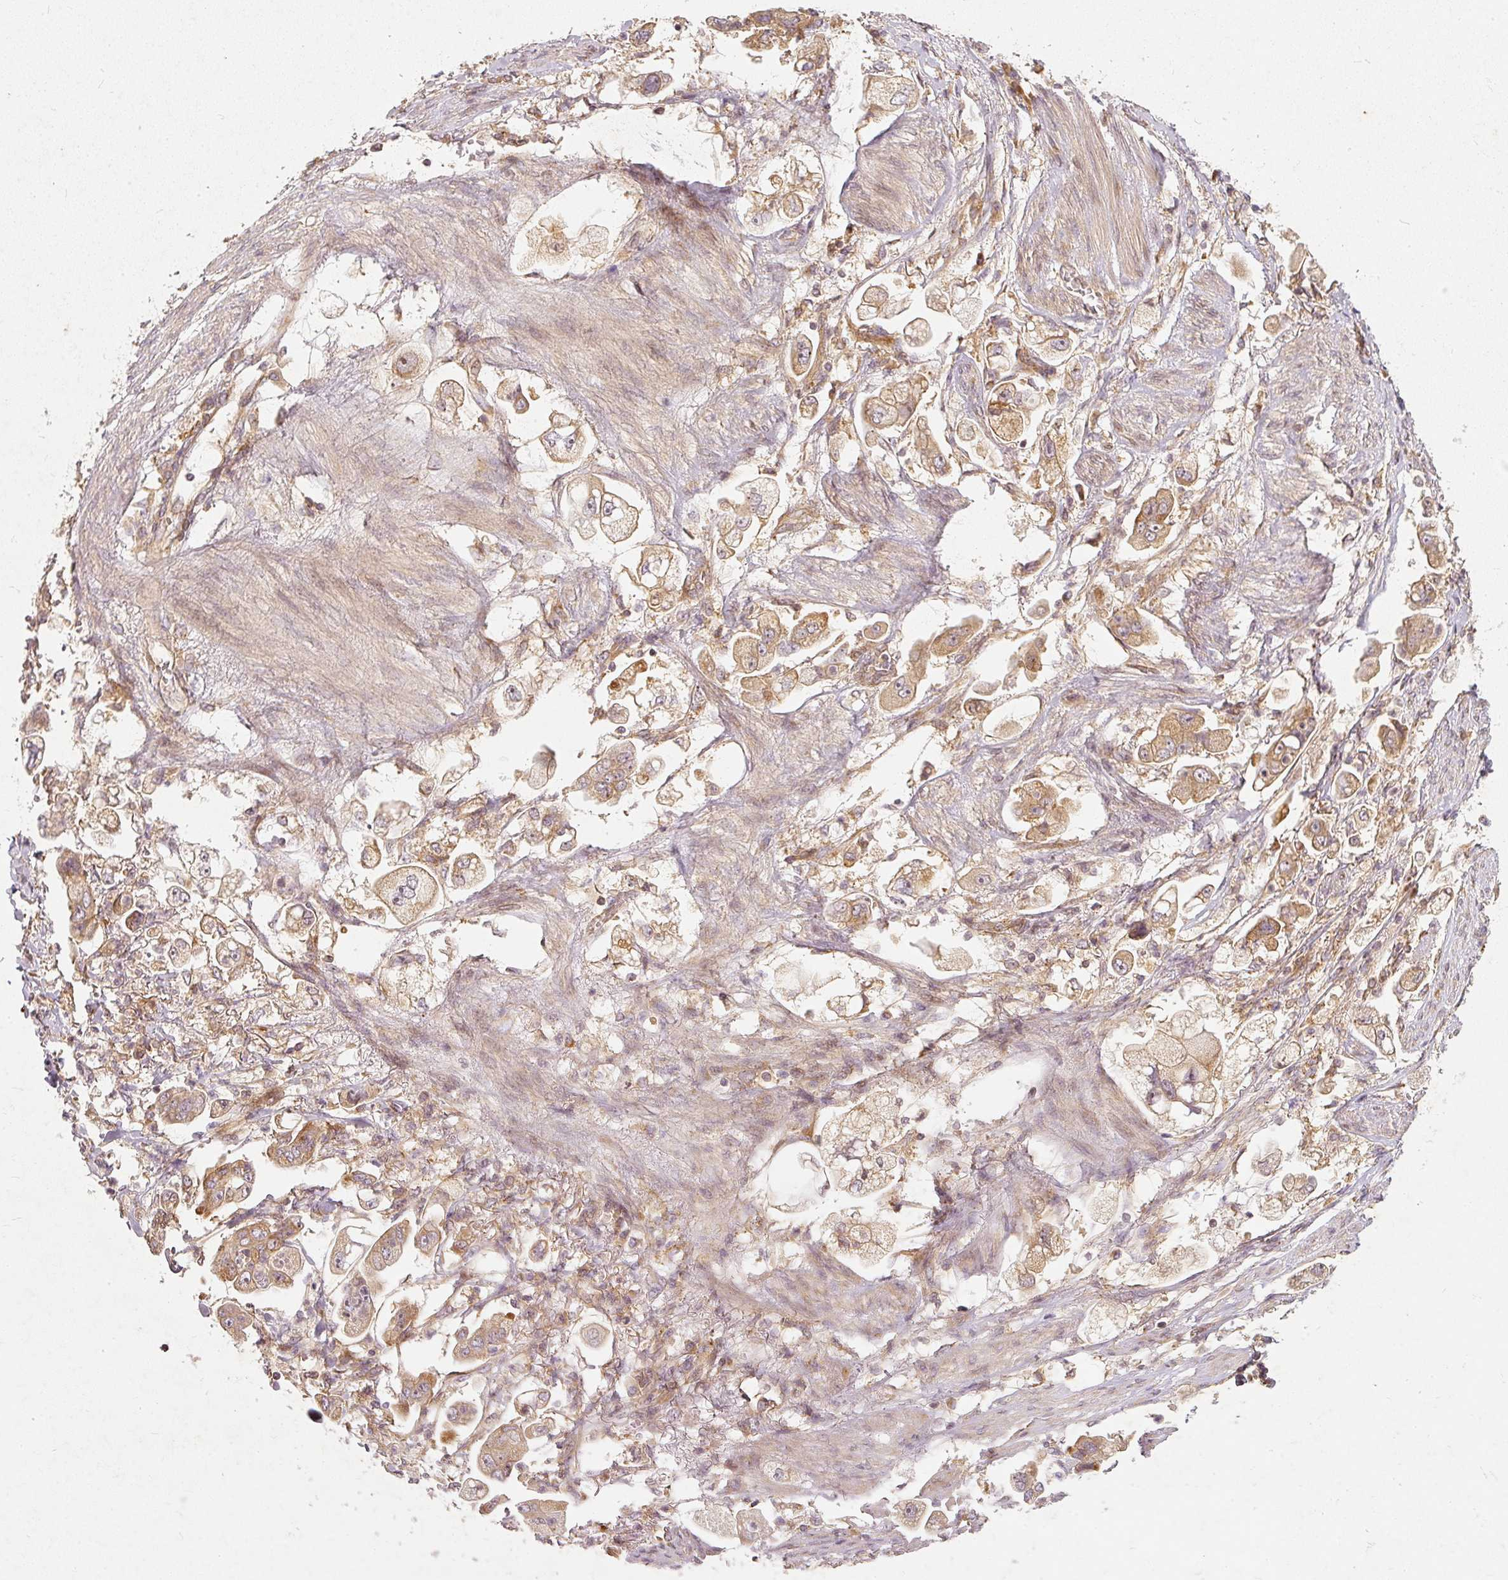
{"staining": {"intensity": "moderate", "quantity": ">75%", "location": "cytoplasmic/membranous"}, "tissue": "stomach cancer", "cell_type": "Tumor cells", "image_type": "cancer", "snomed": [{"axis": "morphology", "description": "Adenocarcinoma, NOS"}, {"axis": "topography", "description": "Stomach"}], "caption": "IHC (DAB) staining of human adenocarcinoma (stomach) reveals moderate cytoplasmic/membranous protein positivity in approximately >75% of tumor cells. The protein is shown in brown color, while the nuclei are stained blue.", "gene": "ZNF580", "patient": {"sex": "male", "age": 62}}